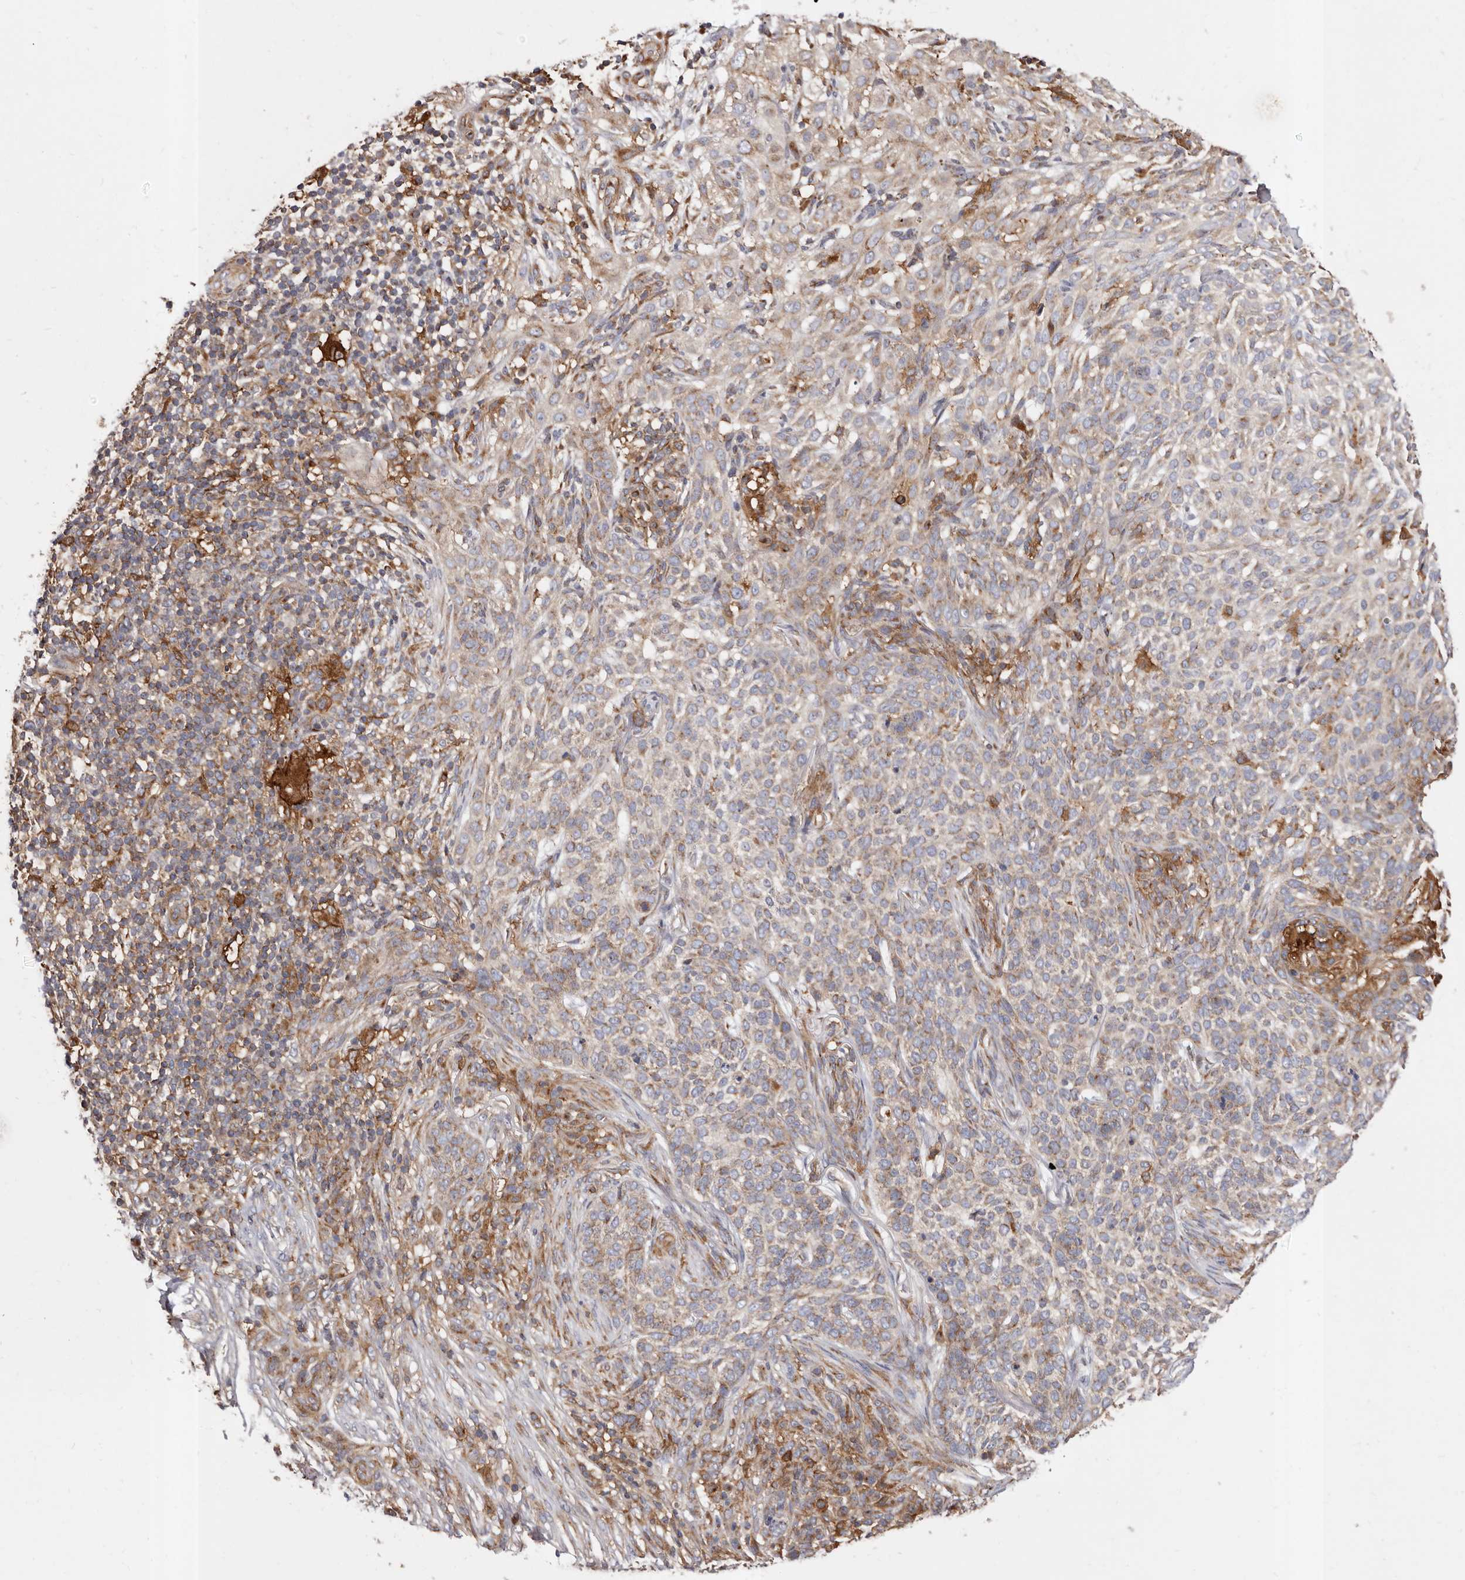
{"staining": {"intensity": "moderate", "quantity": ">75%", "location": "cytoplasmic/membranous"}, "tissue": "skin cancer", "cell_type": "Tumor cells", "image_type": "cancer", "snomed": [{"axis": "morphology", "description": "Basal cell carcinoma"}, {"axis": "topography", "description": "Skin"}], "caption": "Immunohistochemical staining of human basal cell carcinoma (skin) reveals moderate cytoplasmic/membranous protein expression in about >75% of tumor cells. The protein of interest is shown in brown color, while the nuclei are stained blue.", "gene": "COQ8B", "patient": {"sex": "female", "age": 64}}